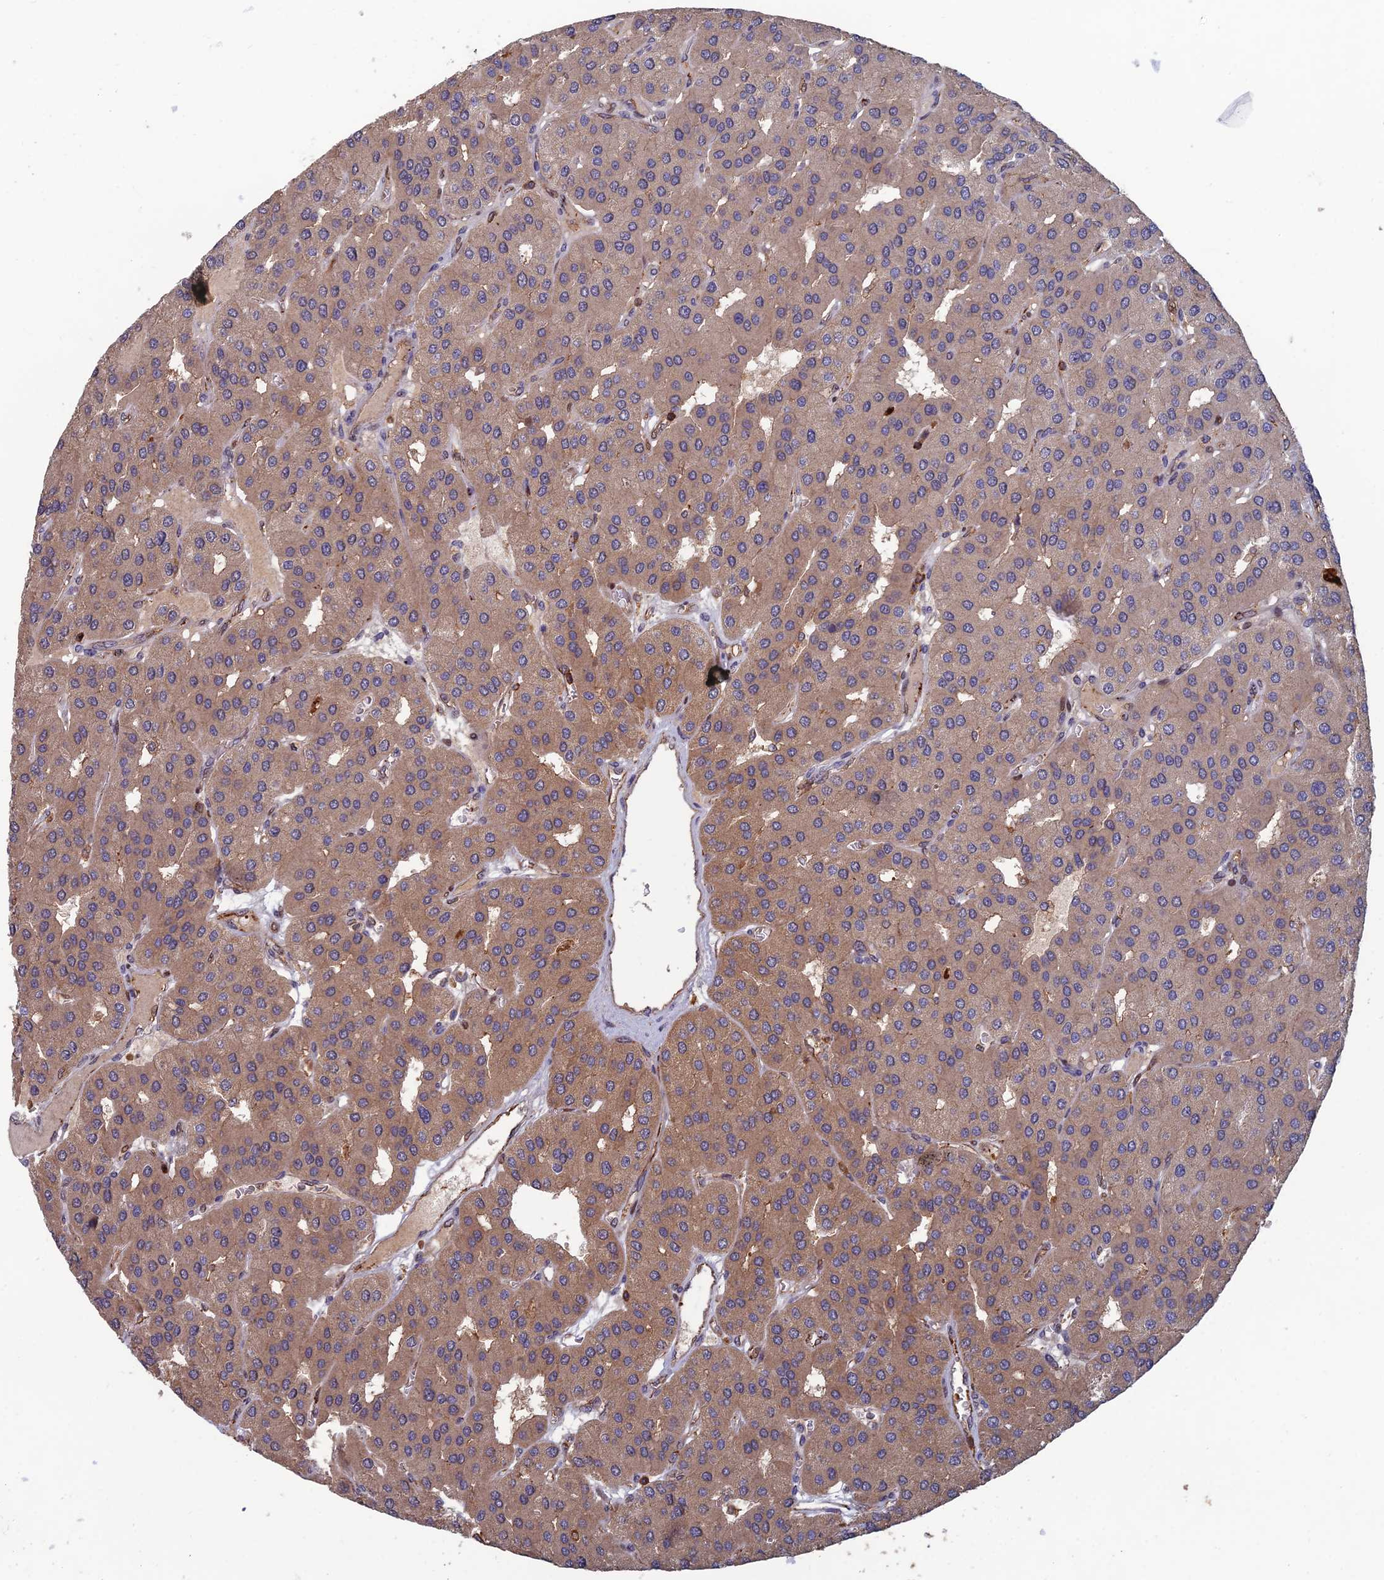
{"staining": {"intensity": "weak", "quantity": ">75%", "location": "cytoplasmic/membranous"}, "tissue": "parathyroid gland", "cell_type": "Glandular cells", "image_type": "normal", "snomed": [{"axis": "morphology", "description": "Normal tissue, NOS"}, {"axis": "morphology", "description": "Adenoma, NOS"}, {"axis": "topography", "description": "Parathyroid gland"}], "caption": "A brown stain labels weak cytoplasmic/membranous positivity of a protein in glandular cells of unremarkable parathyroid gland. The protein is shown in brown color, while the nuclei are stained blue.", "gene": "C15orf62", "patient": {"sex": "female", "age": 86}}